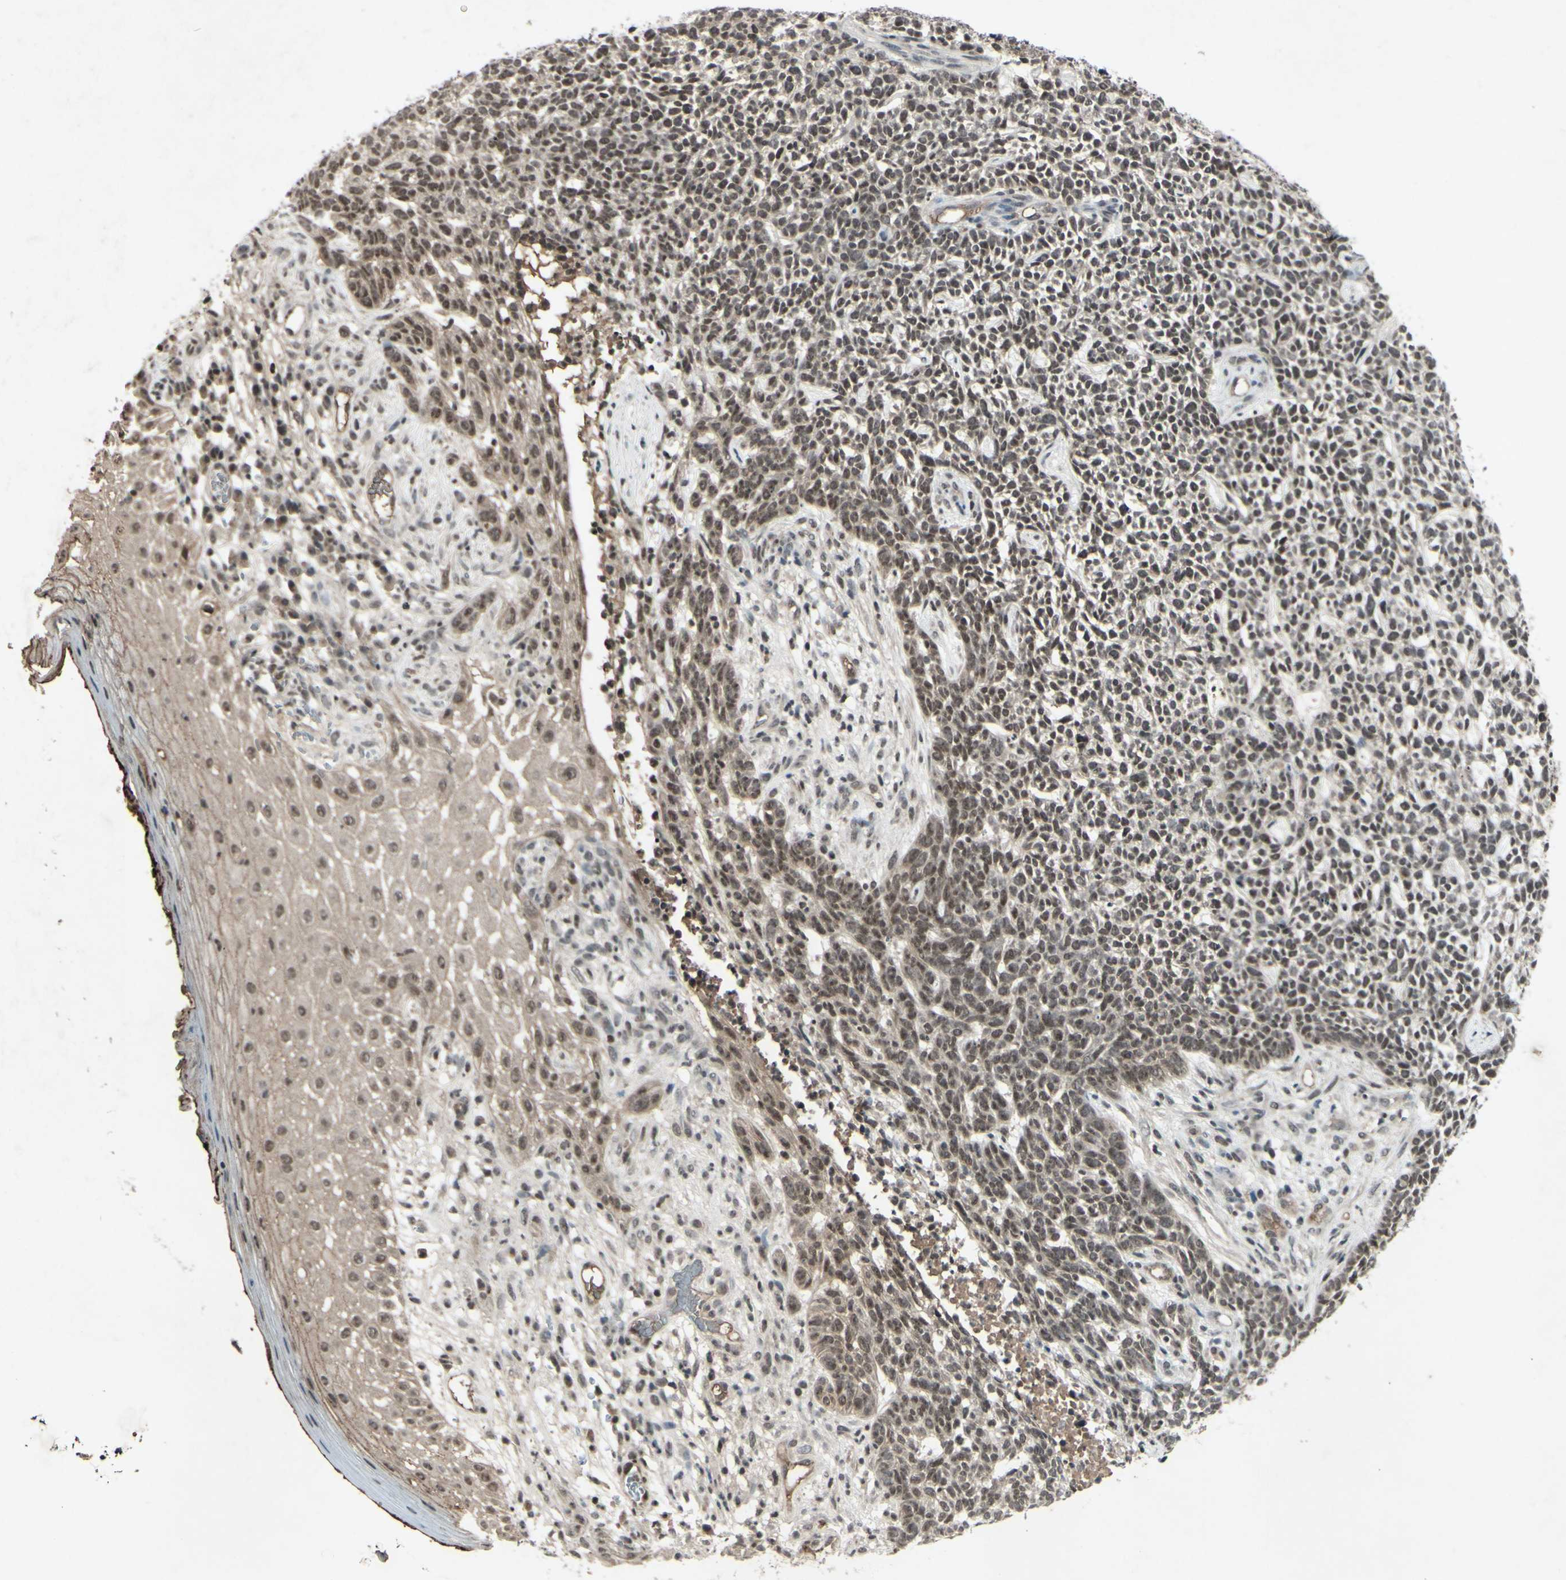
{"staining": {"intensity": "weak", "quantity": ">75%", "location": "nuclear"}, "tissue": "skin cancer", "cell_type": "Tumor cells", "image_type": "cancer", "snomed": [{"axis": "morphology", "description": "Basal cell carcinoma"}, {"axis": "topography", "description": "Skin"}], "caption": "IHC (DAB) staining of human basal cell carcinoma (skin) demonstrates weak nuclear protein positivity in about >75% of tumor cells.", "gene": "SNW1", "patient": {"sex": "female", "age": 84}}